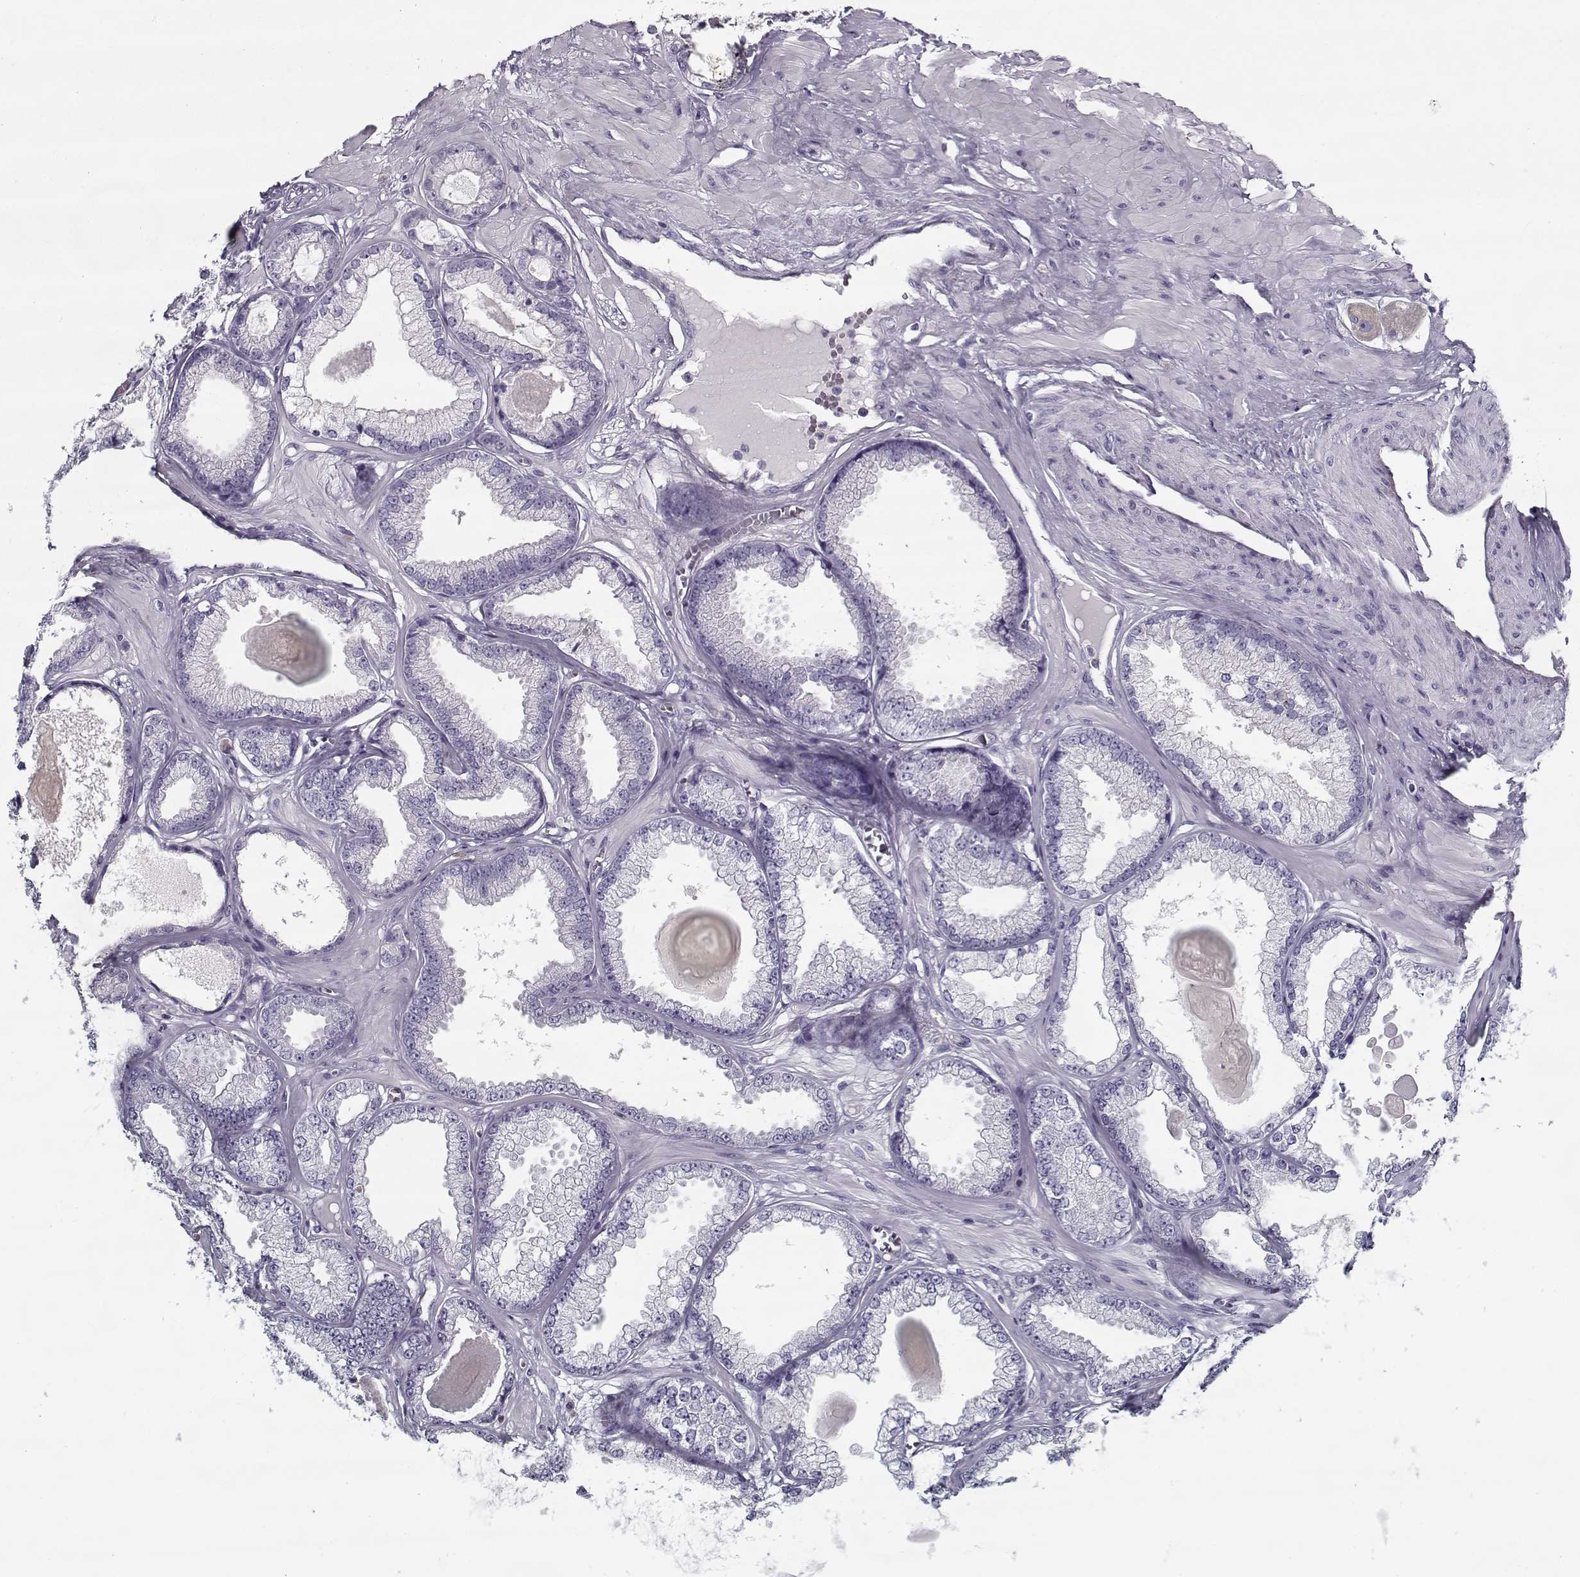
{"staining": {"intensity": "negative", "quantity": "none", "location": "none"}, "tissue": "prostate cancer", "cell_type": "Tumor cells", "image_type": "cancer", "snomed": [{"axis": "morphology", "description": "Adenocarcinoma, Low grade"}, {"axis": "topography", "description": "Prostate"}], "caption": "Photomicrograph shows no protein positivity in tumor cells of prostate cancer (adenocarcinoma (low-grade)) tissue.", "gene": "CCDC136", "patient": {"sex": "male", "age": 64}}